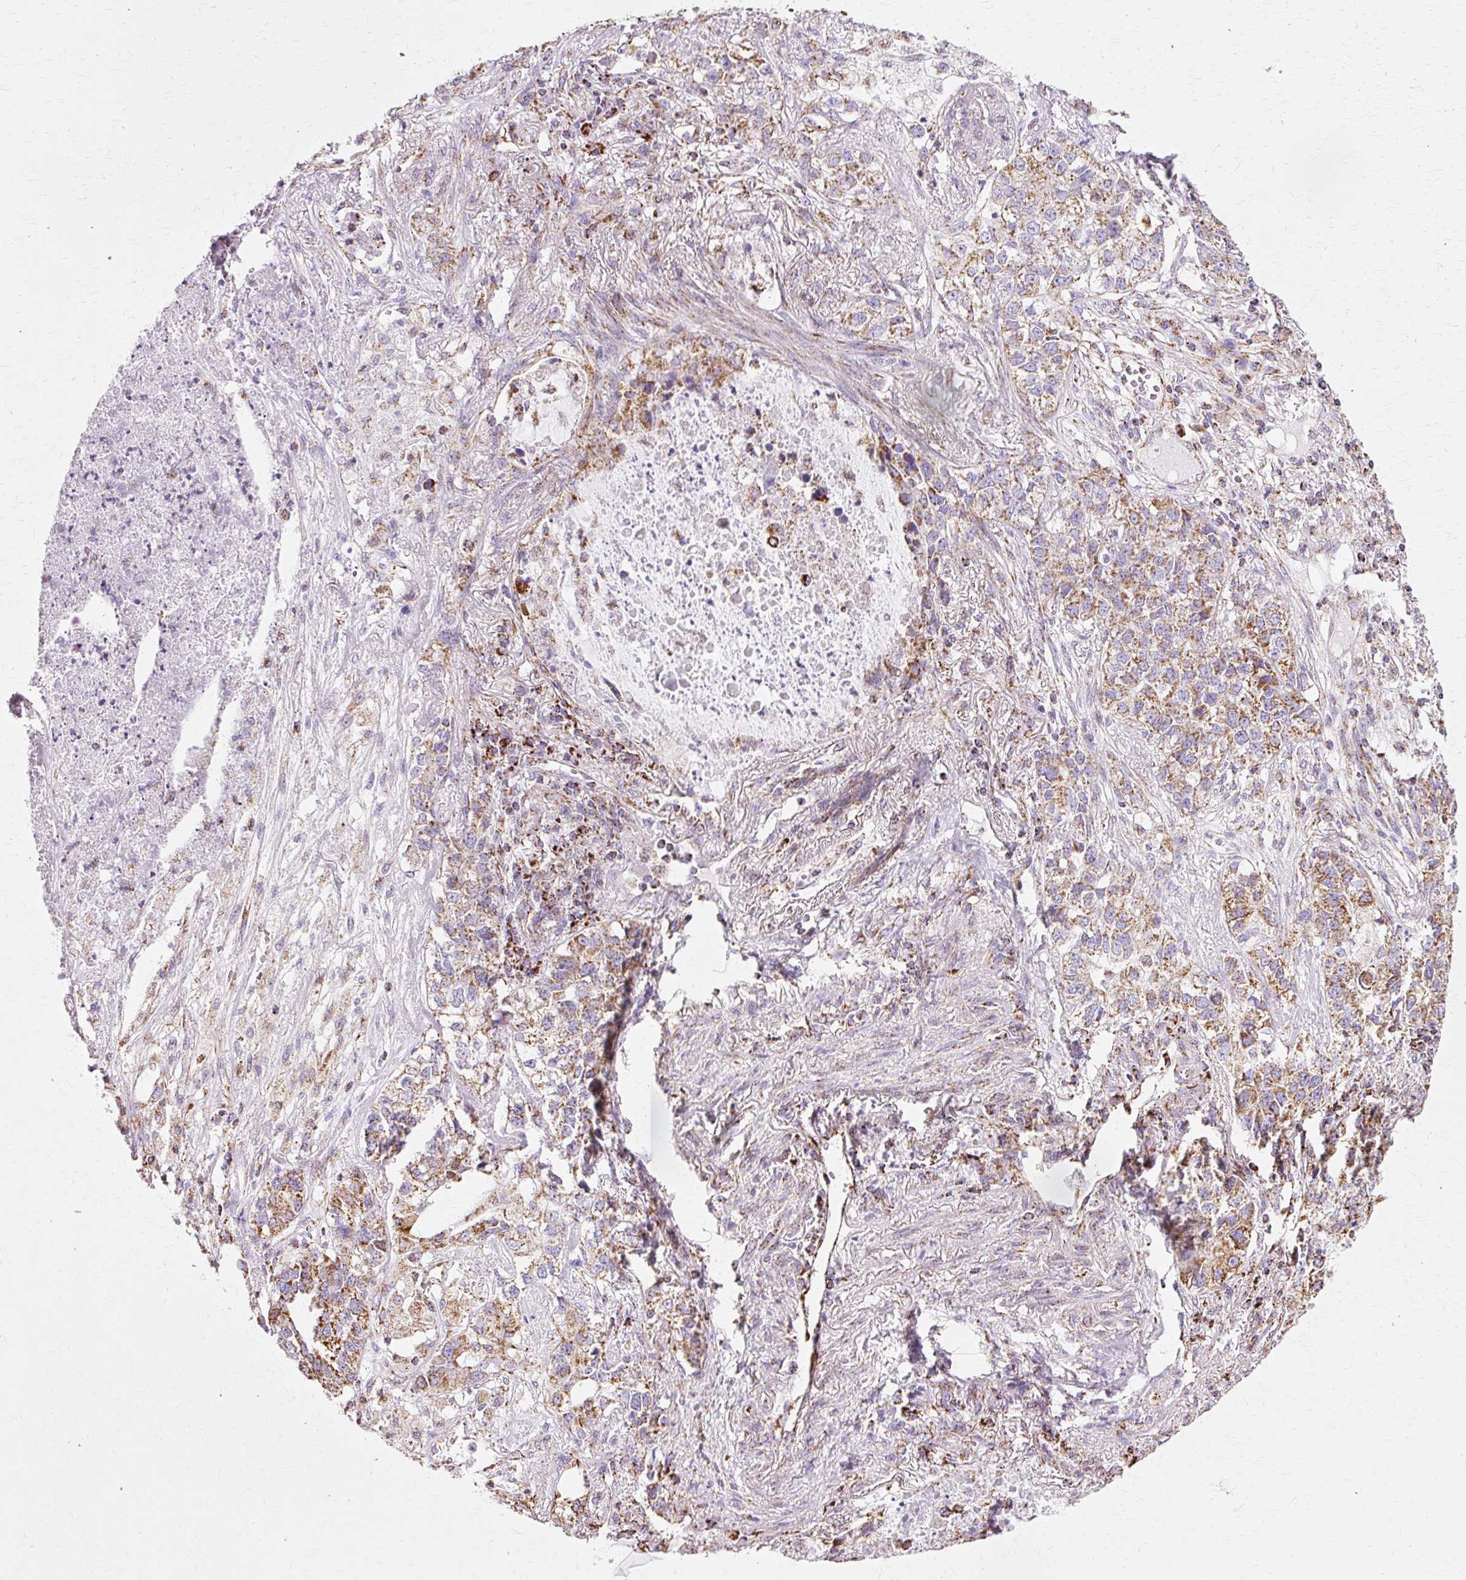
{"staining": {"intensity": "strong", "quantity": ">75%", "location": "cytoplasmic/membranous"}, "tissue": "lung cancer", "cell_type": "Tumor cells", "image_type": "cancer", "snomed": [{"axis": "morphology", "description": "Adenocarcinoma, NOS"}, {"axis": "topography", "description": "Lung"}], "caption": "A brown stain highlights strong cytoplasmic/membranous staining of a protein in lung adenocarcinoma tumor cells.", "gene": "ATP5PO", "patient": {"sex": "male", "age": 49}}